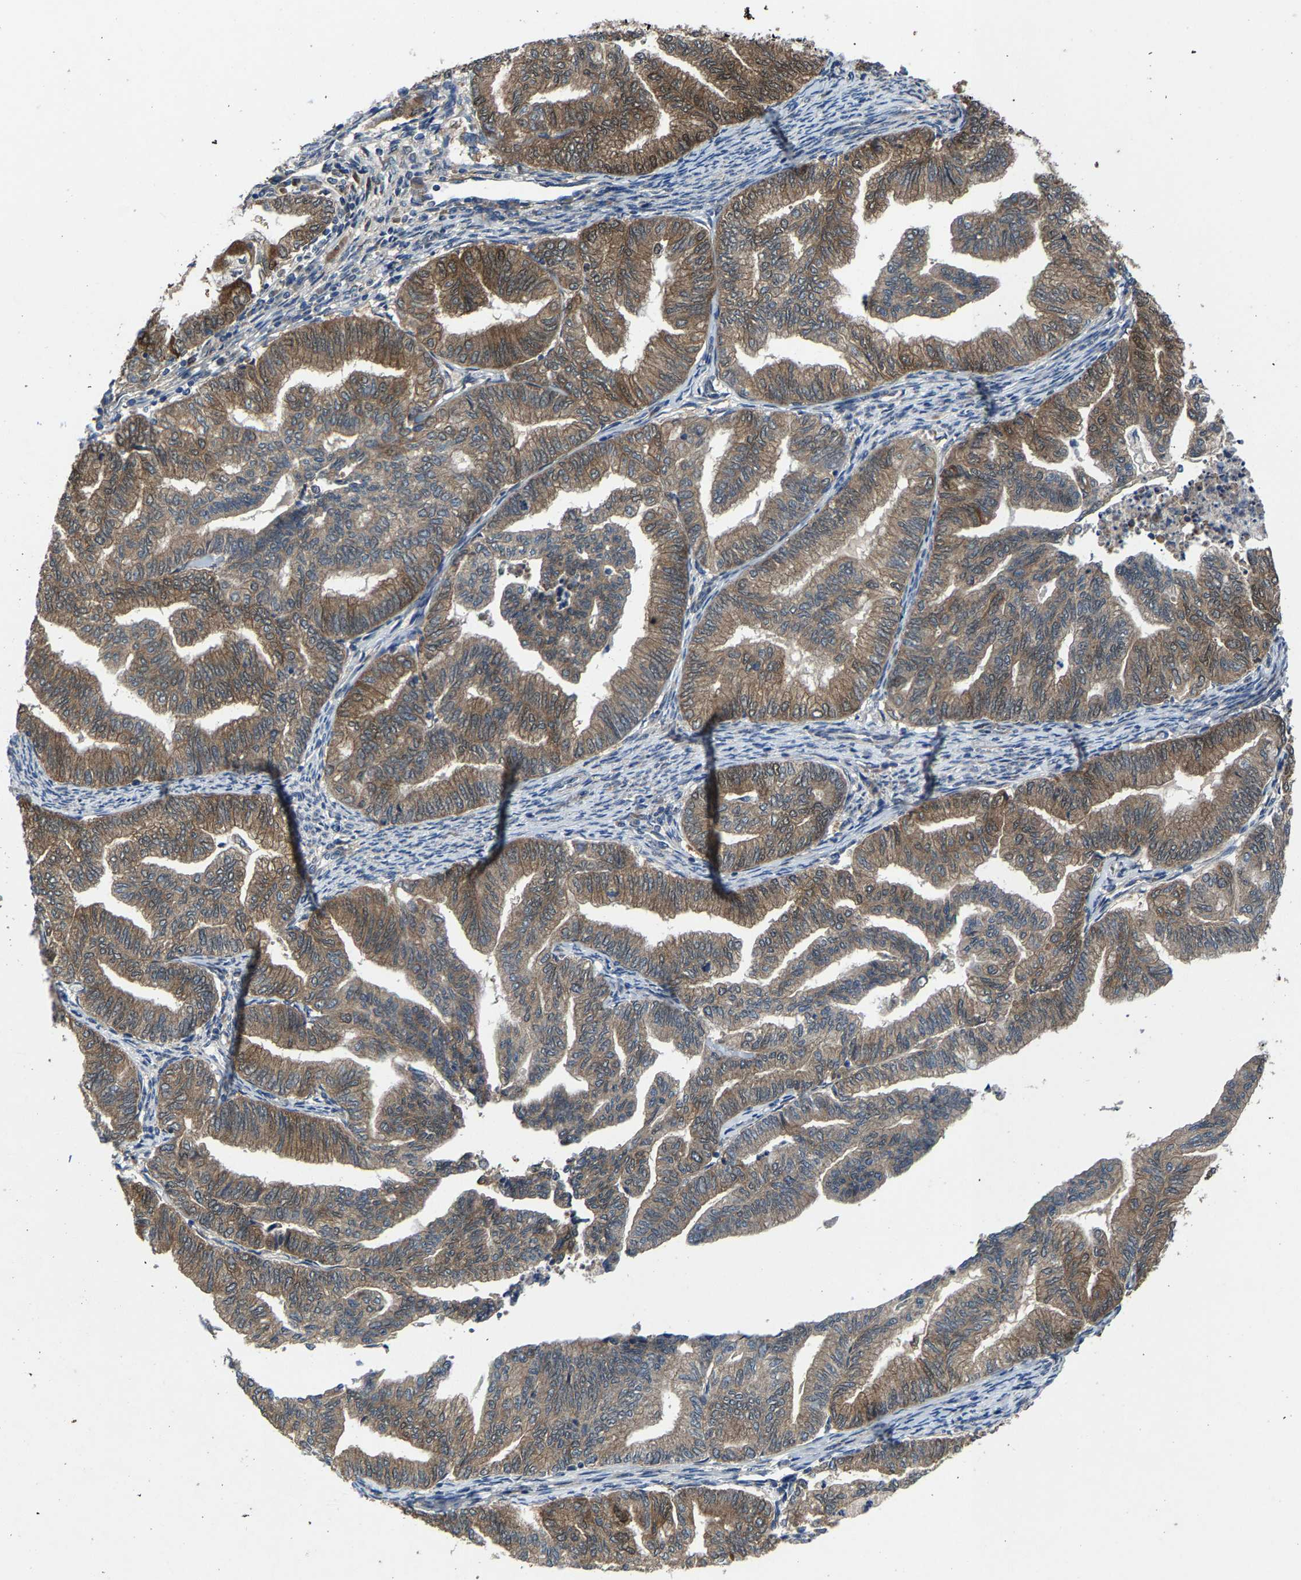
{"staining": {"intensity": "moderate", "quantity": ">75%", "location": "cytoplasmic/membranous"}, "tissue": "endometrial cancer", "cell_type": "Tumor cells", "image_type": "cancer", "snomed": [{"axis": "morphology", "description": "Adenocarcinoma, NOS"}, {"axis": "topography", "description": "Endometrium"}], "caption": "The immunohistochemical stain labels moderate cytoplasmic/membranous staining in tumor cells of adenocarcinoma (endometrial) tissue. The staining is performed using DAB brown chromogen to label protein expression. The nuclei are counter-stained blue using hematoxylin.", "gene": "PDP1", "patient": {"sex": "female", "age": 79}}